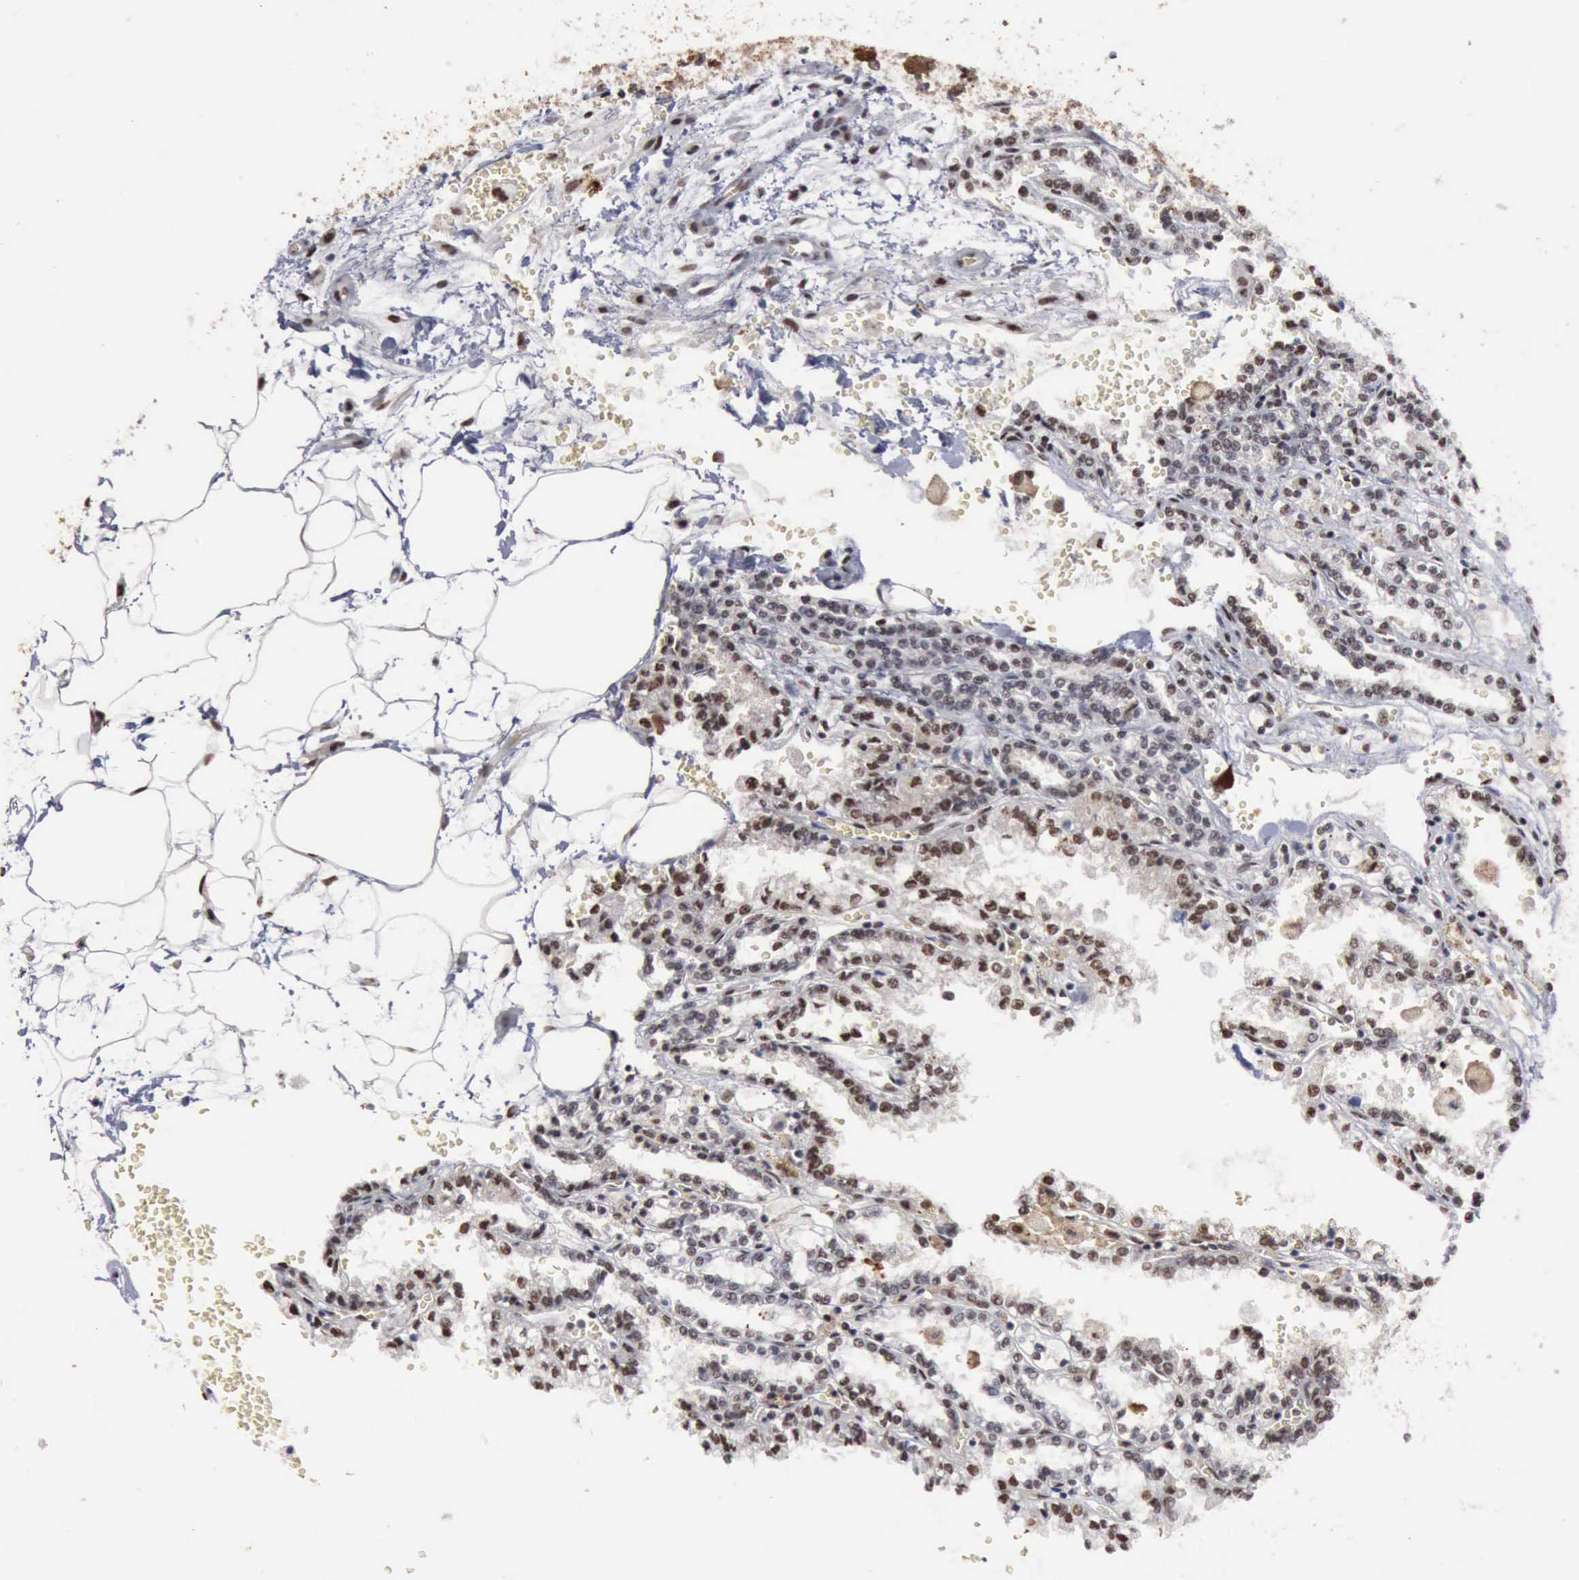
{"staining": {"intensity": "moderate", "quantity": "25%-75%", "location": "nuclear"}, "tissue": "renal cancer", "cell_type": "Tumor cells", "image_type": "cancer", "snomed": [{"axis": "morphology", "description": "Adenocarcinoma, NOS"}, {"axis": "topography", "description": "Kidney"}], "caption": "Renal adenocarcinoma stained with a protein marker exhibits moderate staining in tumor cells.", "gene": "KIAA0586", "patient": {"sex": "female", "age": 56}}